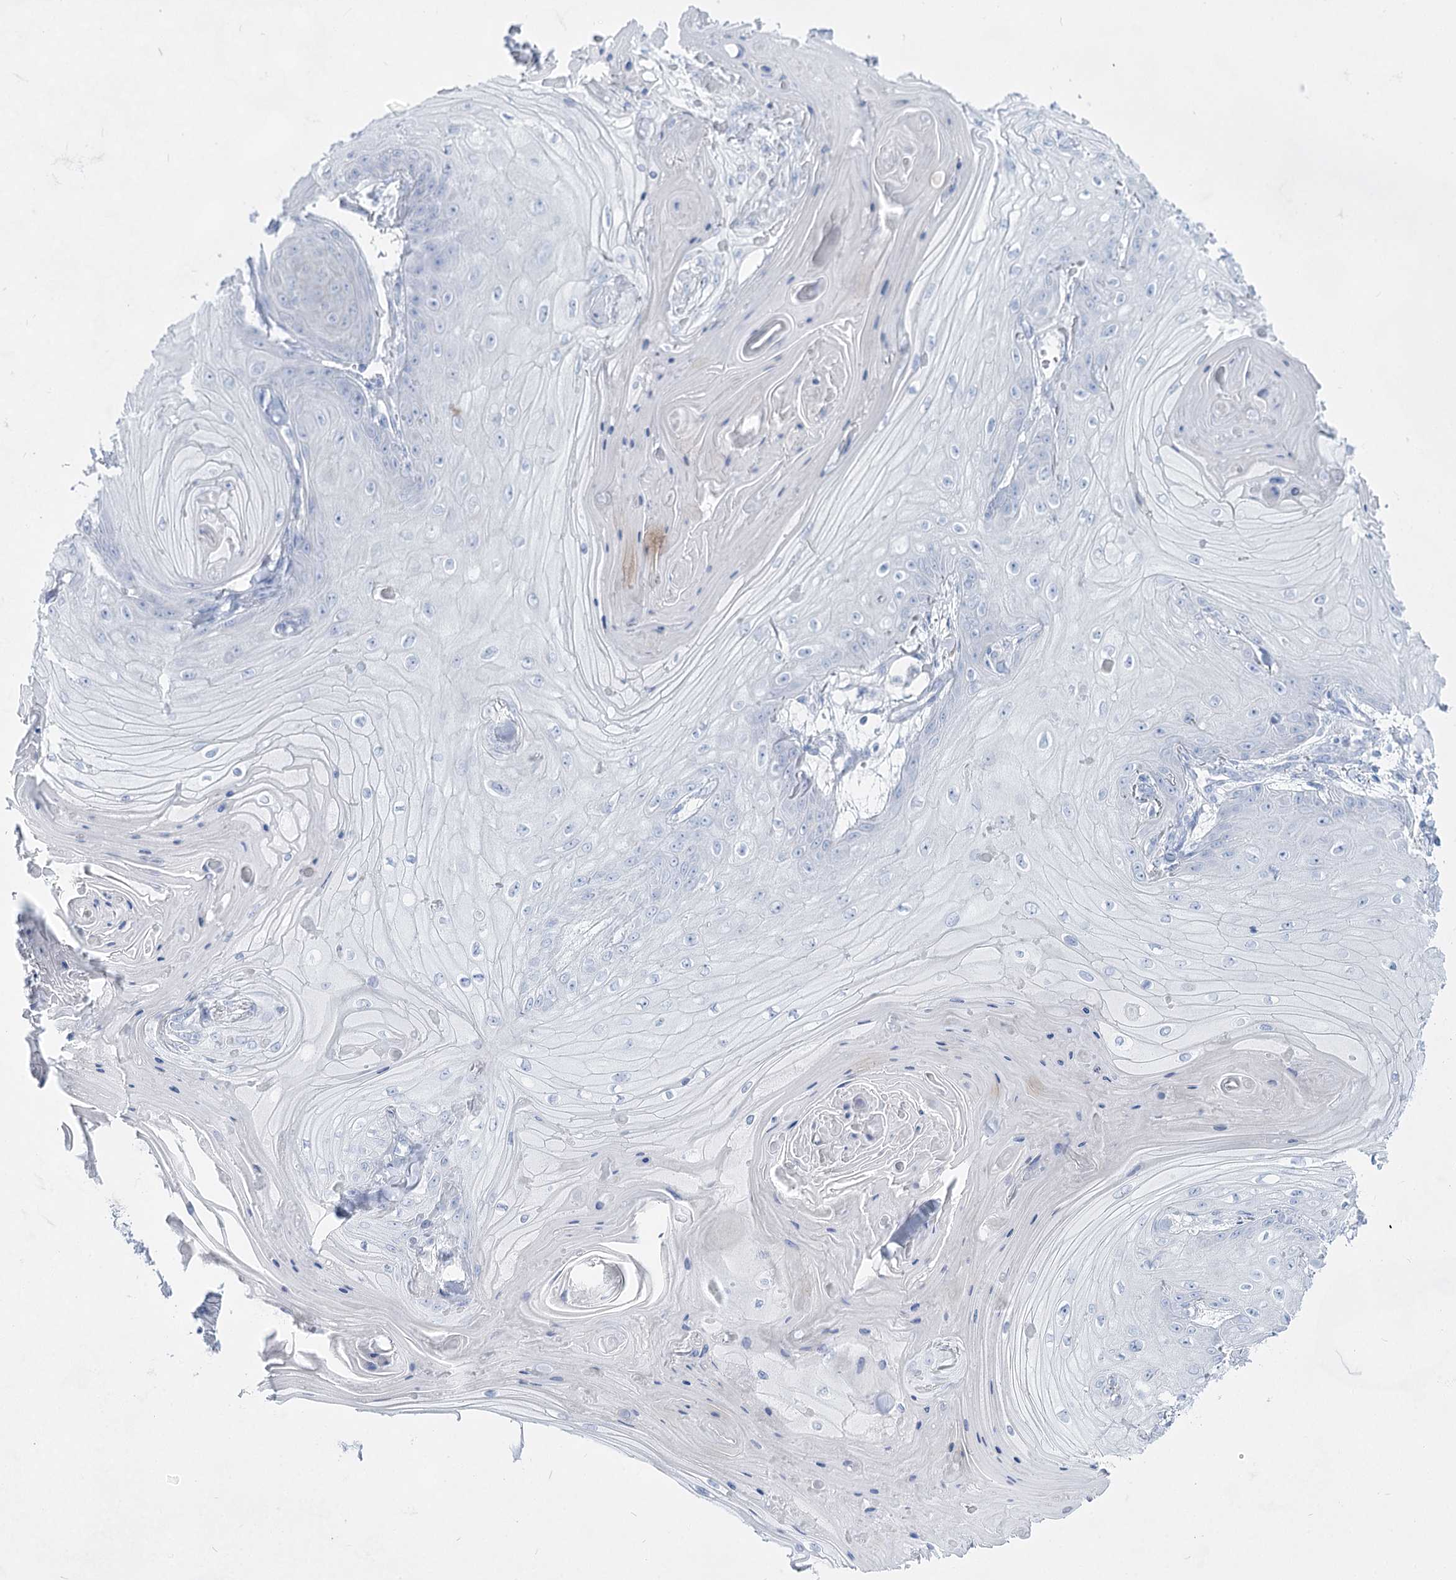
{"staining": {"intensity": "negative", "quantity": "none", "location": "none"}, "tissue": "skin cancer", "cell_type": "Tumor cells", "image_type": "cancer", "snomed": [{"axis": "morphology", "description": "Squamous cell carcinoma, NOS"}, {"axis": "topography", "description": "Skin"}], "caption": "This is an immunohistochemistry (IHC) histopathology image of human skin squamous cell carcinoma. There is no expression in tumor cells.", "gene": "ACRV1", "patient": {"sex": "male", "age": 74}}